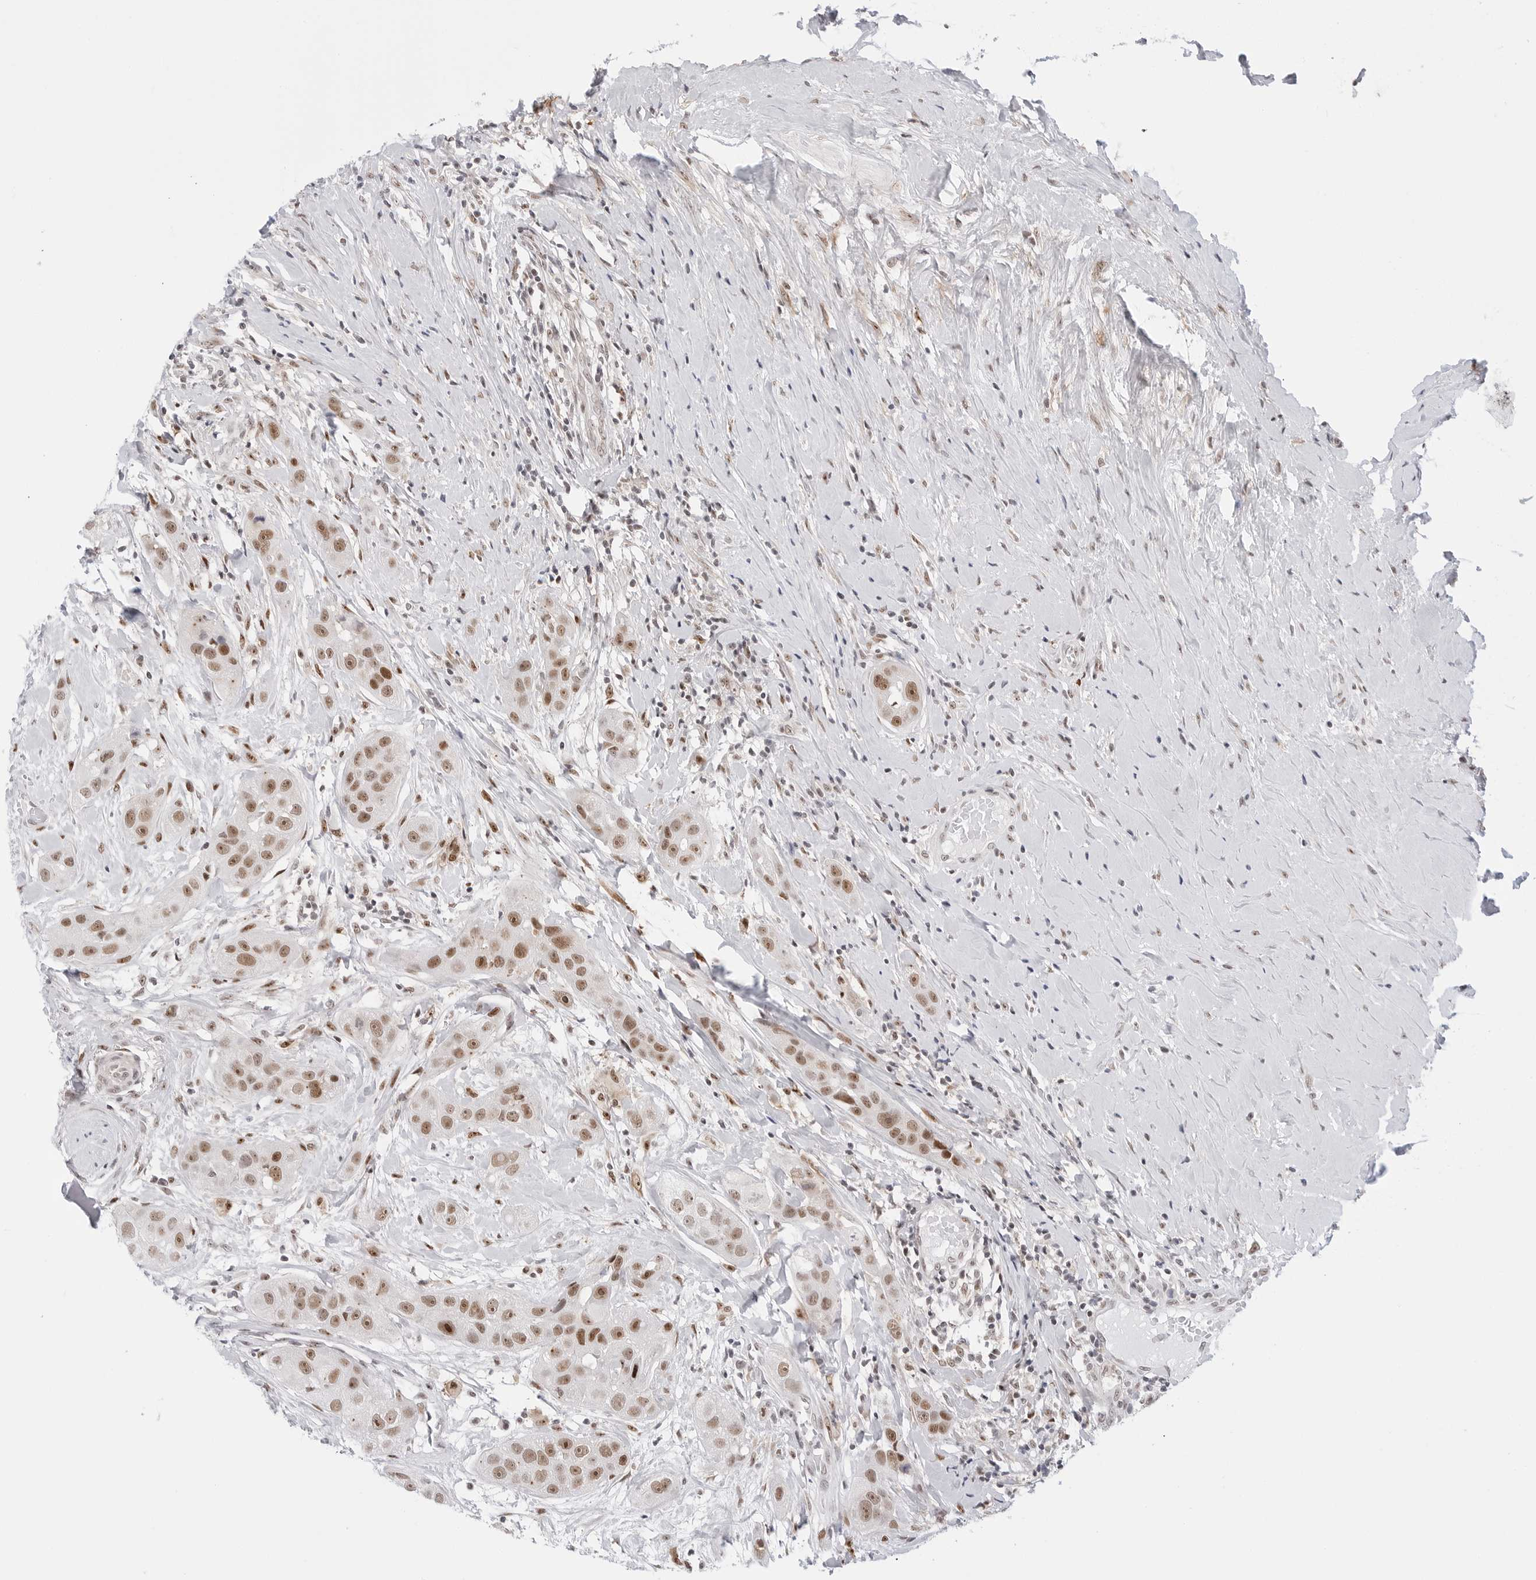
{"staining": {"intensity": "moderate", "quantity": ">75%", "location": "nuclear"}, "tissue": "head and neck cancer", "cell_type": "Tumor cells", "image_type": "cancer", "snomed": [{"axis": "morphology", "description": "Normal tissue, NOS"}, {"axis": "morphology", "description": "Squamous cell carcinoma, NOS"}, {"axis": "topography", "description": "Skeletal muscle"}, {"axis": "topography", "description": "Head-Neck"}], "caption": "Immunohistochemistry (IHC) (DAB) staining of head and neck cancer exhibits moderate nuclear protein expression in about >75% of tumor cells.", "gene": "C1orf162", "patient": {"sex": "male", "age": 51}}